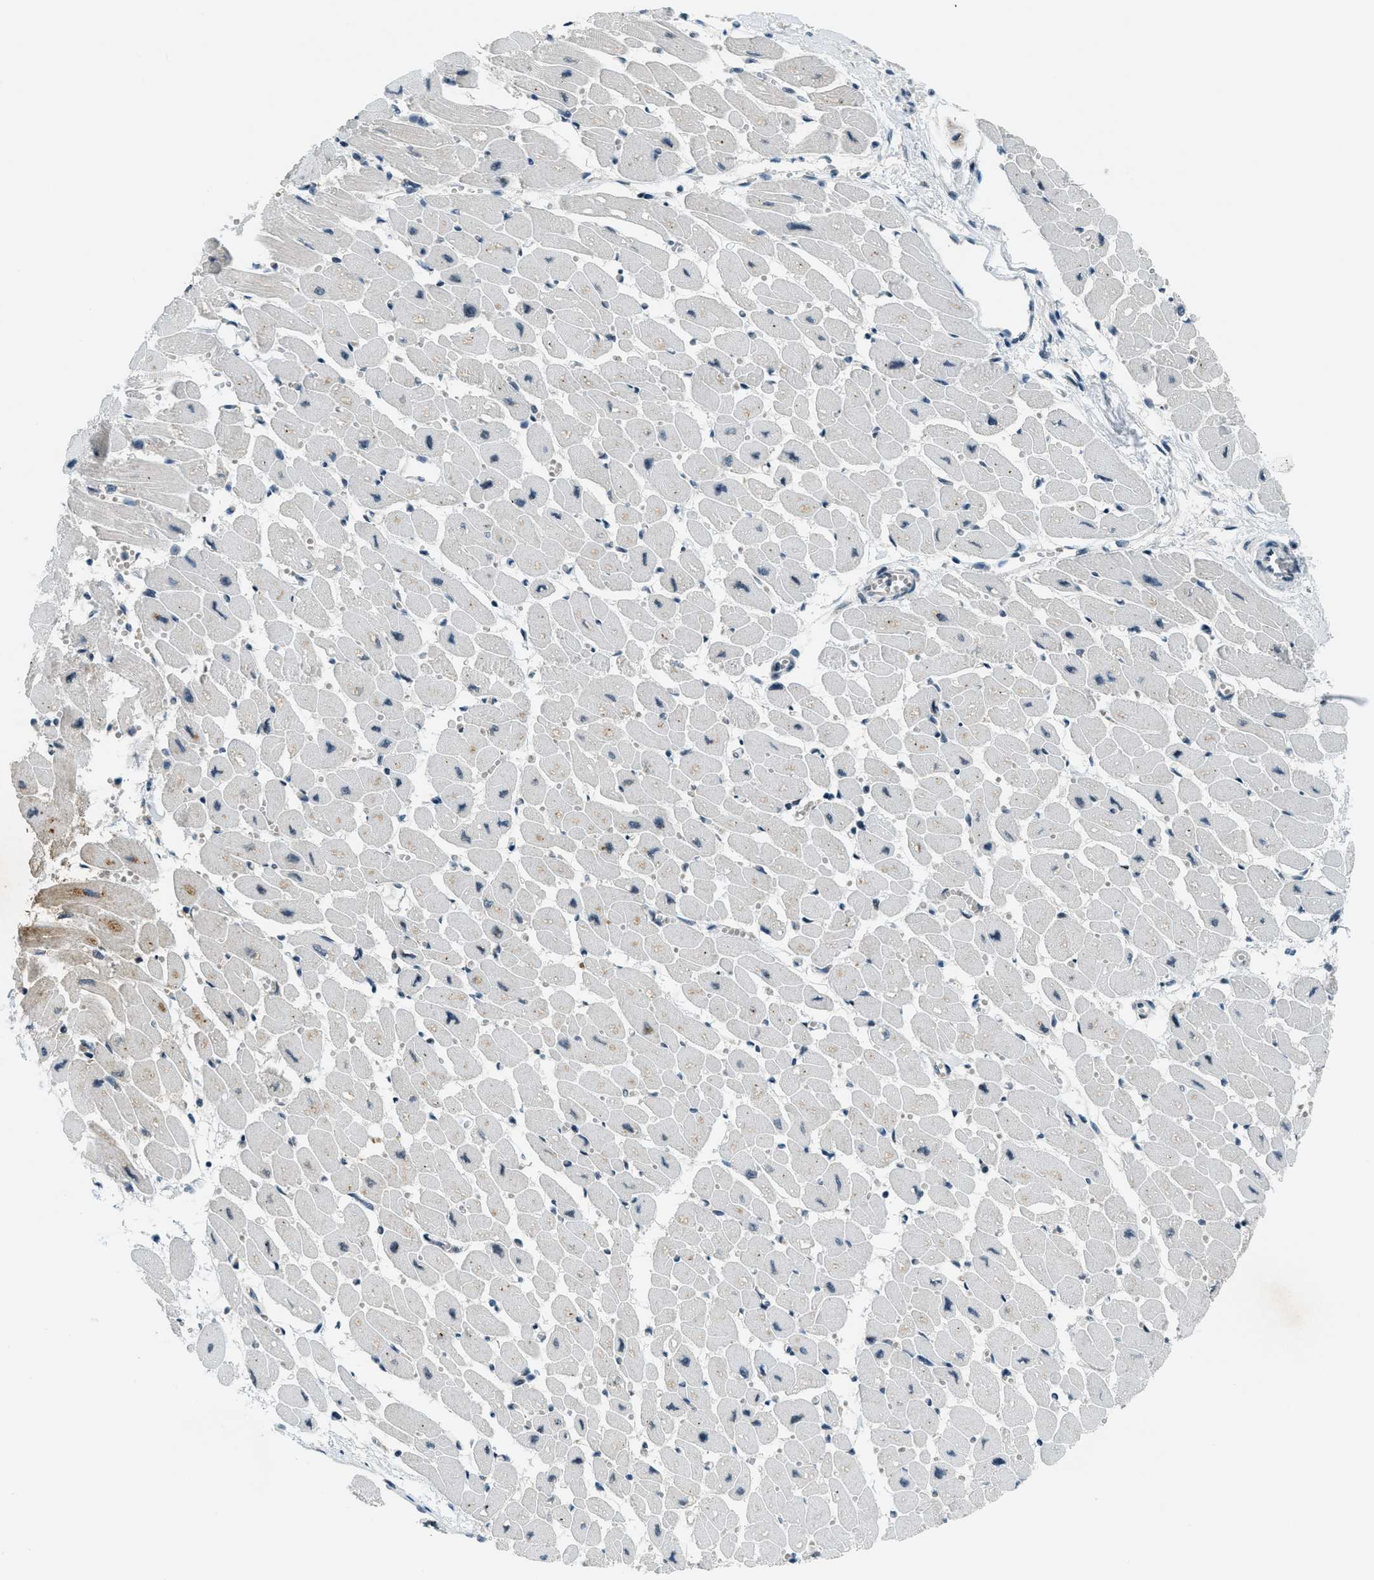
{"staining": {"intensity": "negative", "quantity": "none", "location": "none"}, "tissue": "heart muscle", "cell_type": "Cardiomyocytes", "image_type": "normal", "snomed": [{"axis": "morphology", "description": "Normal tissue, NOS"}, {"axis": "topography", "description": "Heart"}], "caption": "The IHC micrograph has no significant positivity in cardiomyocytes of heart muscle.", "gene": "KLF6", "patient": {"sex": "female", "age": 54}}